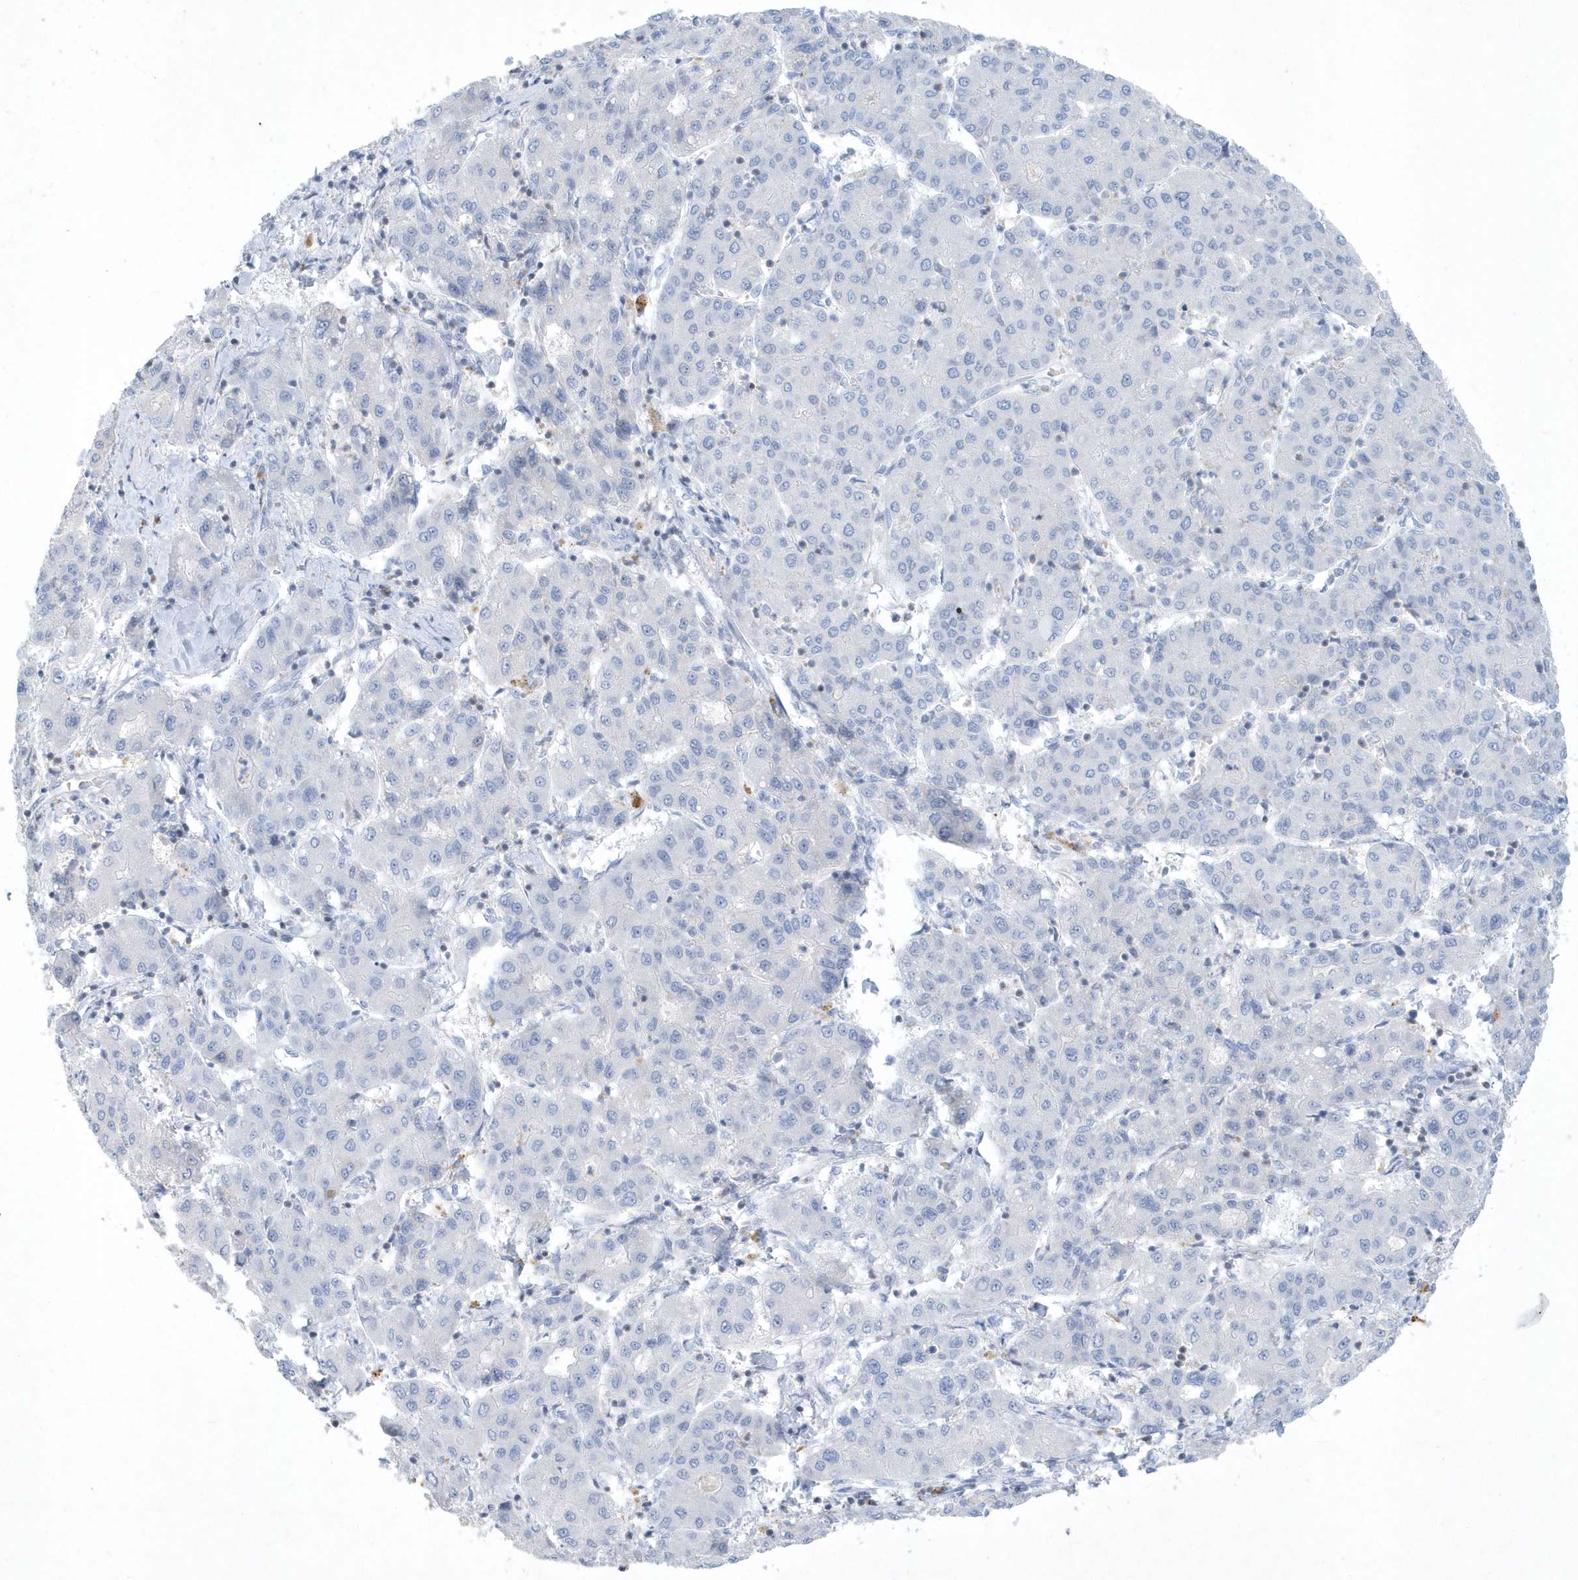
{"staining": {"intensity": "negative", "quantity": "none", "location": "none"}, "tissue": "liver cancer", "cell_type": "Tumor cells", "image_type": "cancer", "snomed": [{"axis": "morphology", "description": "Carcinoma, Hepatocellular, NOS"}, {"axis": "topography", "description": "Liver"}], "caption": "This is an immunohistochemistry (IHC) micrograph of human liver hepatocellular carcinoma. There is no expression in tumor cells.", "gene": "PSD4", "patient": {"sex": "male", "age": 65}}